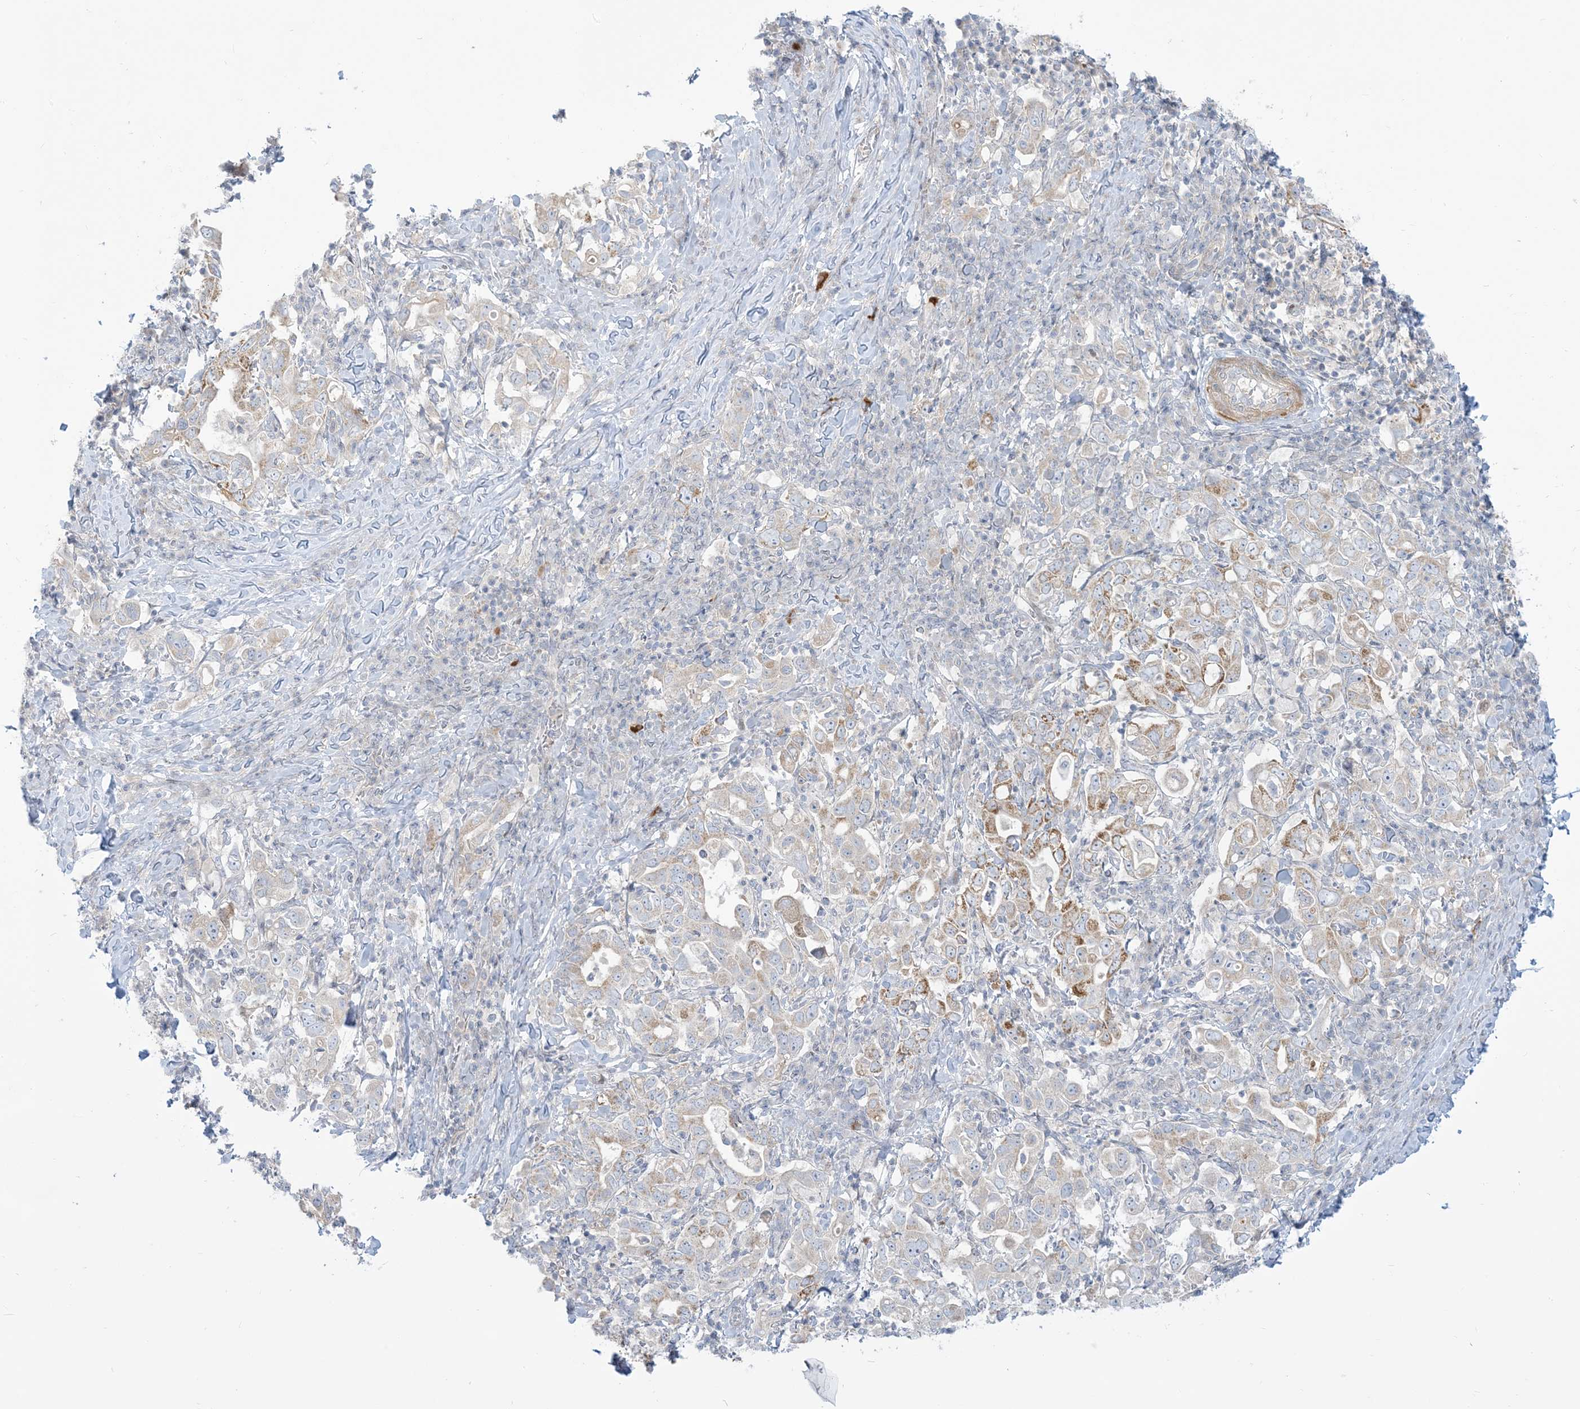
{"staining": {"intensity": "moderate", "quantity": "<25%", "location": "cytoplasmic/membranous"}, "tissue": "stomach cancer", "cell_type": "Tumor cells", "image_type": "cancer", "snomed": [{"axis": "morphology", "description": "Adenocarcinoma, NOS"}, {"axis": "topography", "description": "Stomach, upper"}], "caption": "Brown immunohistochemical staining in stomach adenocarcinoma shows moderate cytoplasmic/membranous positivity in approximately <25% of tumor cells.", "gene": "AFTPH", "patient": {"sex": "male", "age": 62}}